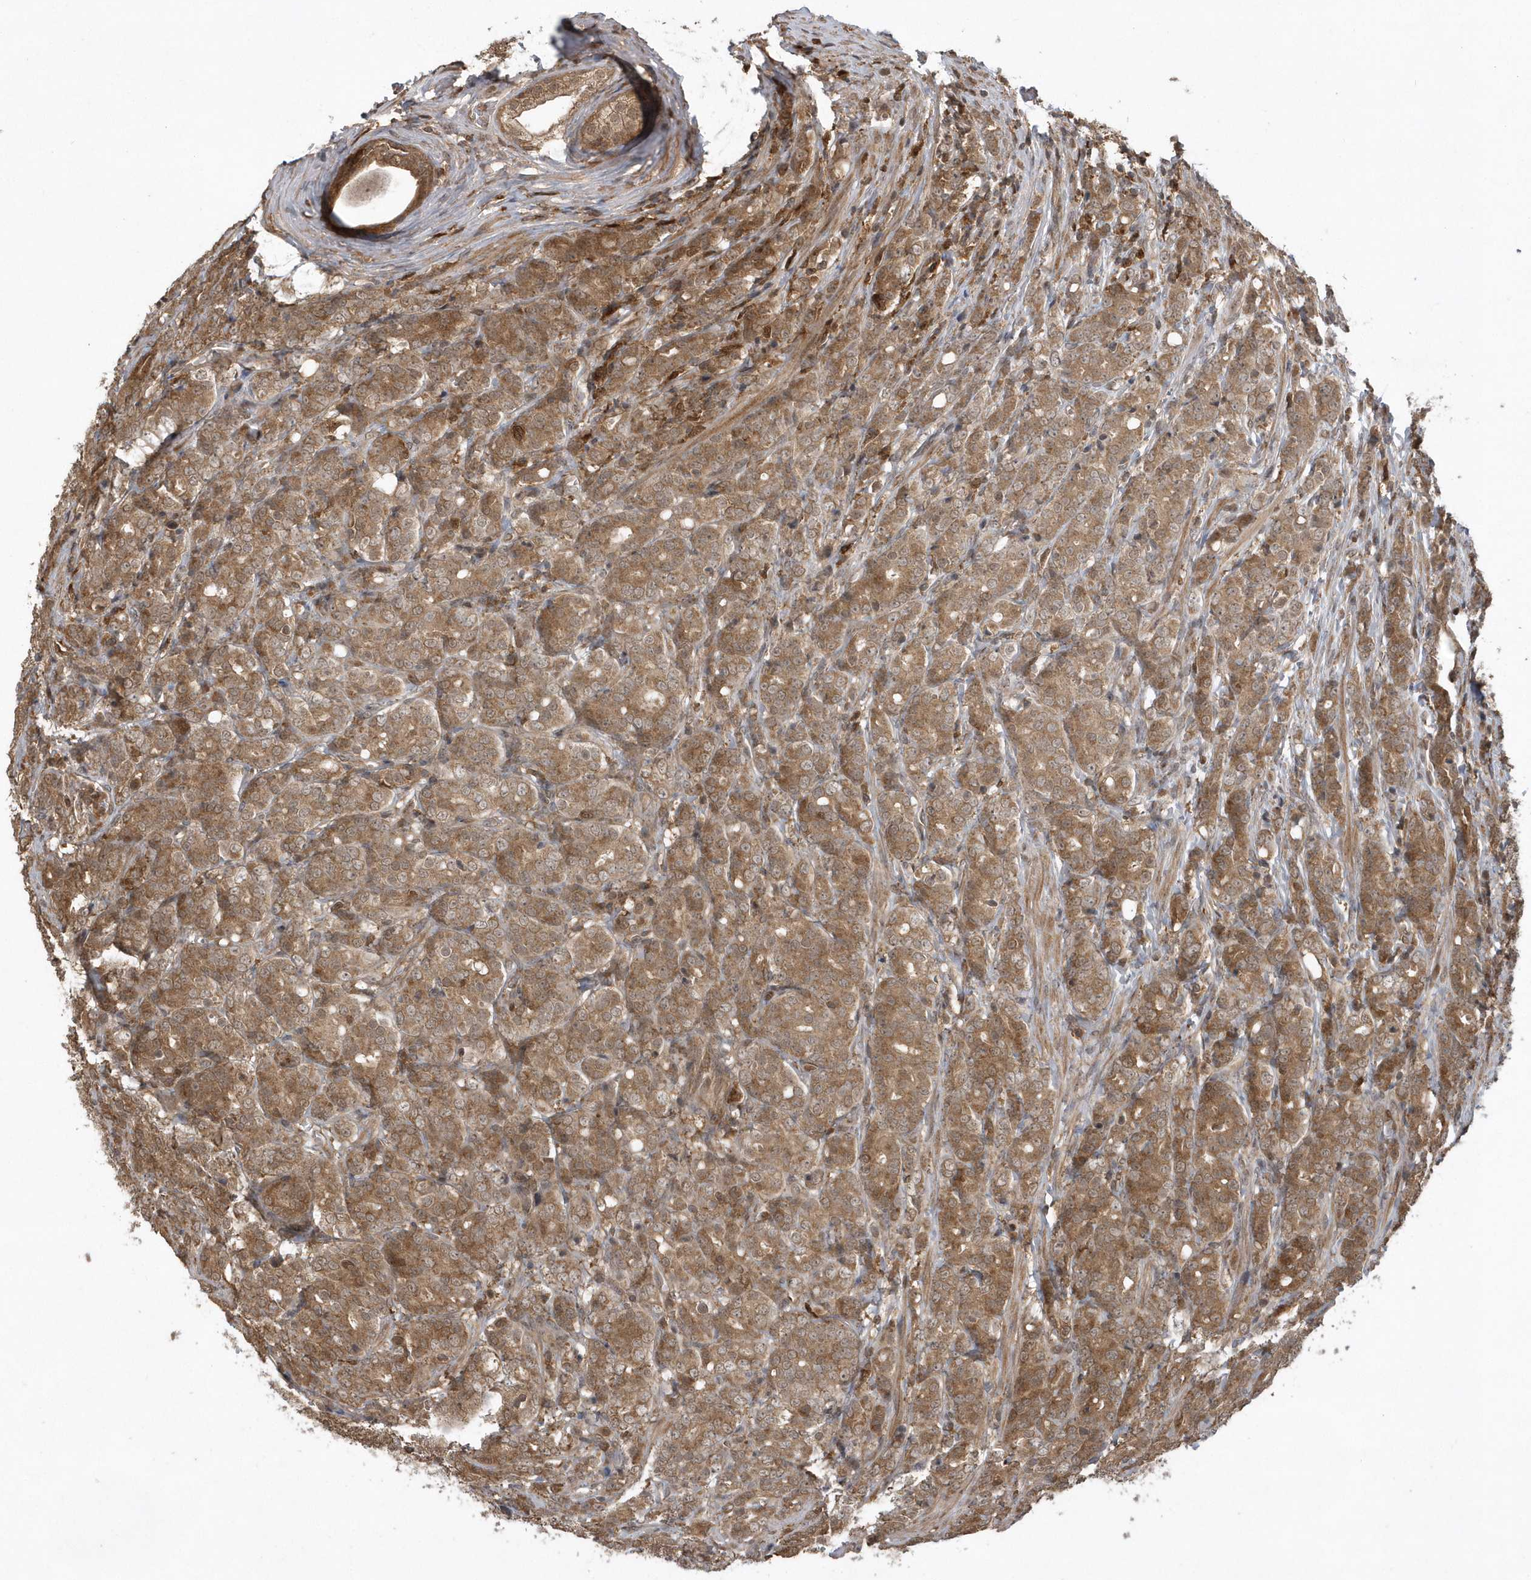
{"staining": {"intensity": "moderate", "quantity": ">75%", "location": "cytoplasmic/membranous"}, "tissue": "prostate cancer", "cell_type": "Tumor cells", "image_type": "cancer", "snomed": [{"axis": "morphology", "description": "Adenocarcinoma, High grade"}, {"axis": "topography", "description": "Prostate"}], "caption": "IHC photomicrograph of neoplastic tissue: human high-grade adenocarcinoma (prostate) stained using immunohistochemistry shows medium levels of moderate protein expression localized specifically in the cytoplasmic/membranous of tumor cells, appearing as a cytoplasmic/membranous brown color.", "gene": "LACC1", "patient": {"sex": "male", "age": 62}}